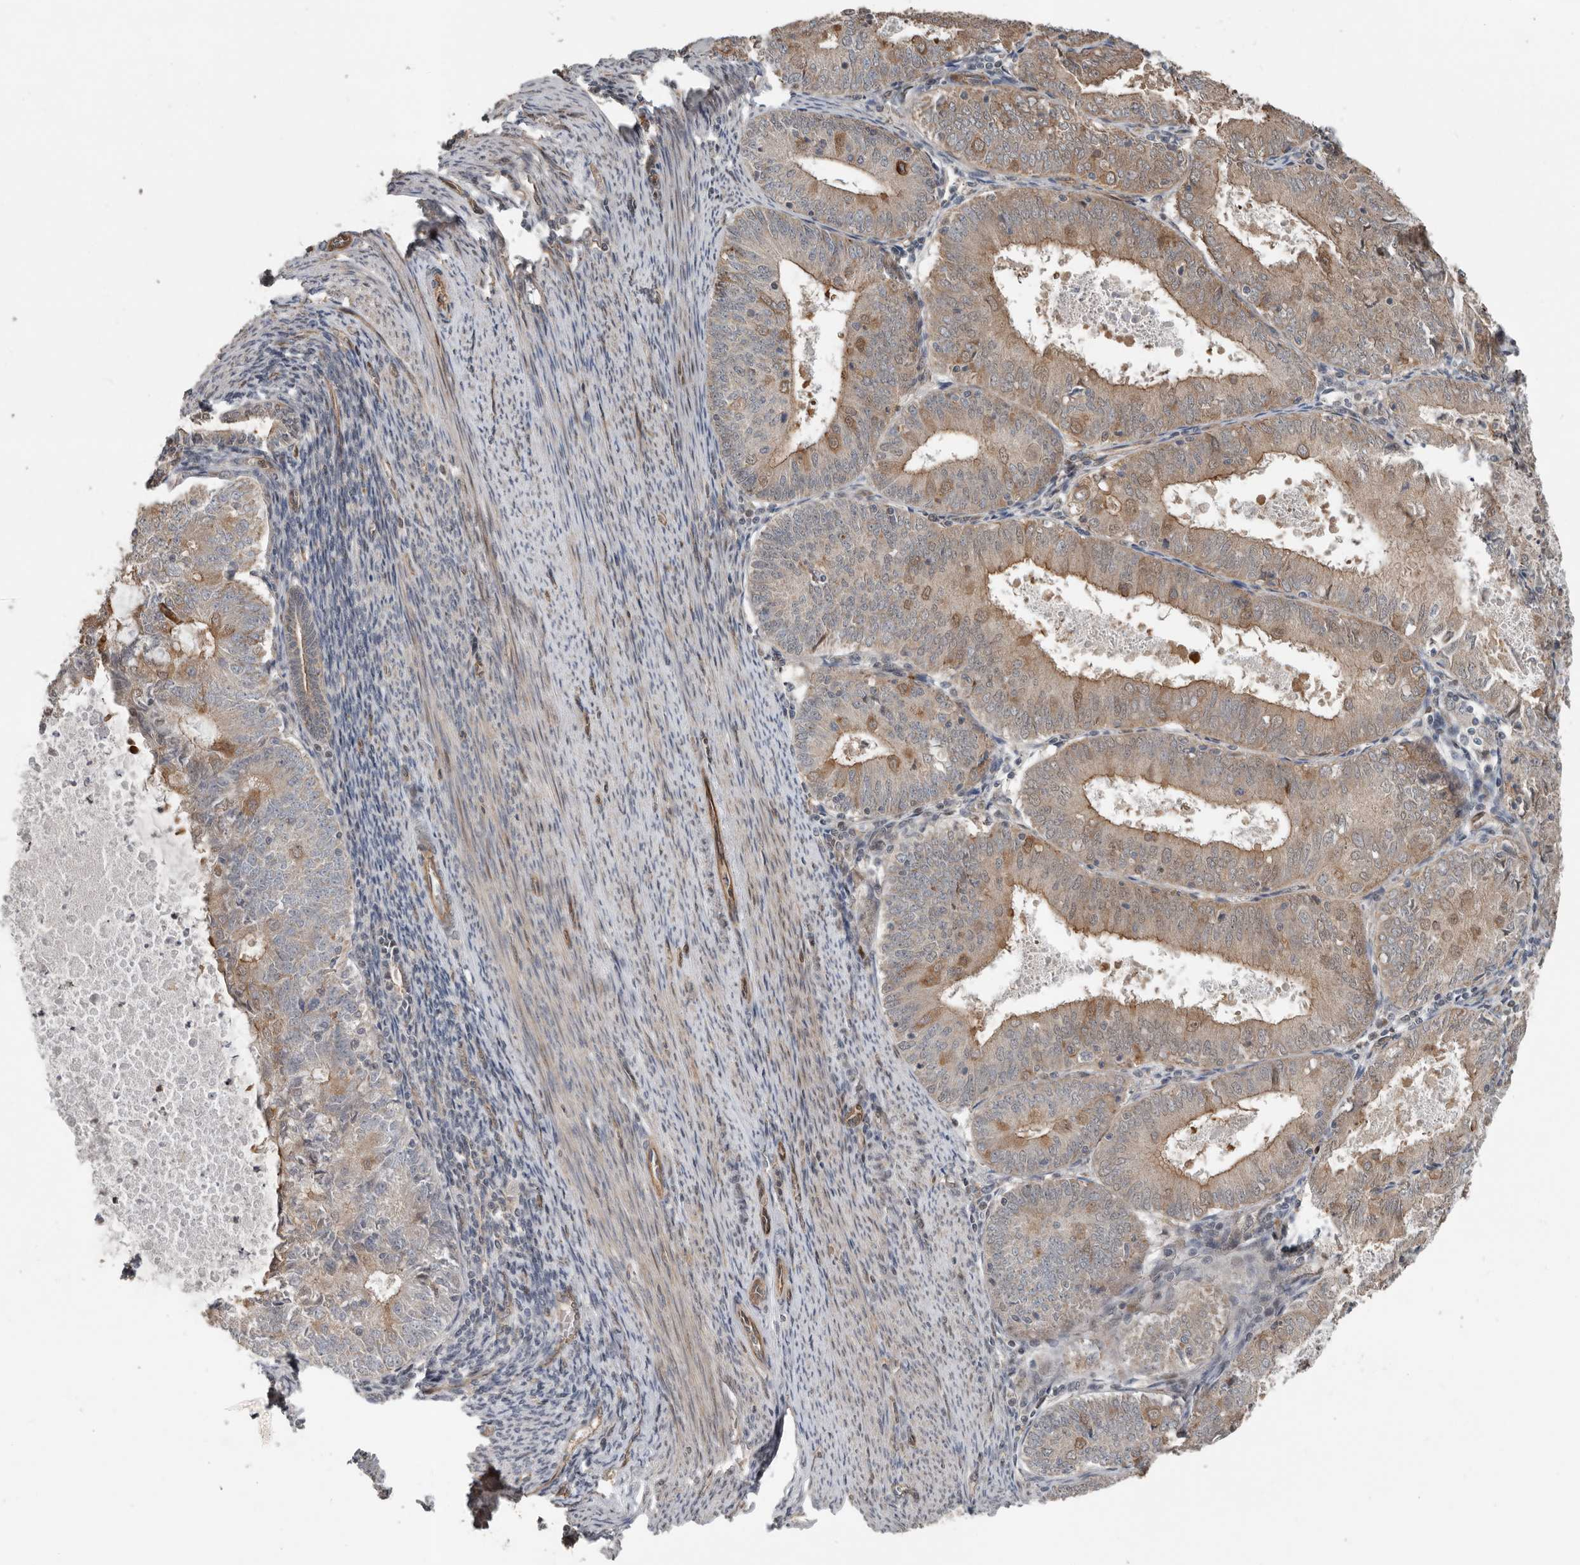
{"staining": {"intensity": "weak", "quantity": ">75%", "location": "cytoplasmic/membranous"}, "tissue": "endometrial cancer", "cell_type": "Tumor cells", "image_type": "cancer", "snomed": [{"axis": "morphology", "description": "Adenocarcinoma, NOS"}, {"axis": "topography", "description": "Endometrium"}], "caption": "Immunohistochemical staining of endometrial cancer (adenocarcinoma) reveals low levels of weak cytoplasmic/membranous protein expression in approximately >75% of tumor cells. (brown staining indicates protein expression, while blue staining denotes nuclei).", "gene": "YOD1", "patient": {"sex": "female", "age": 57}}